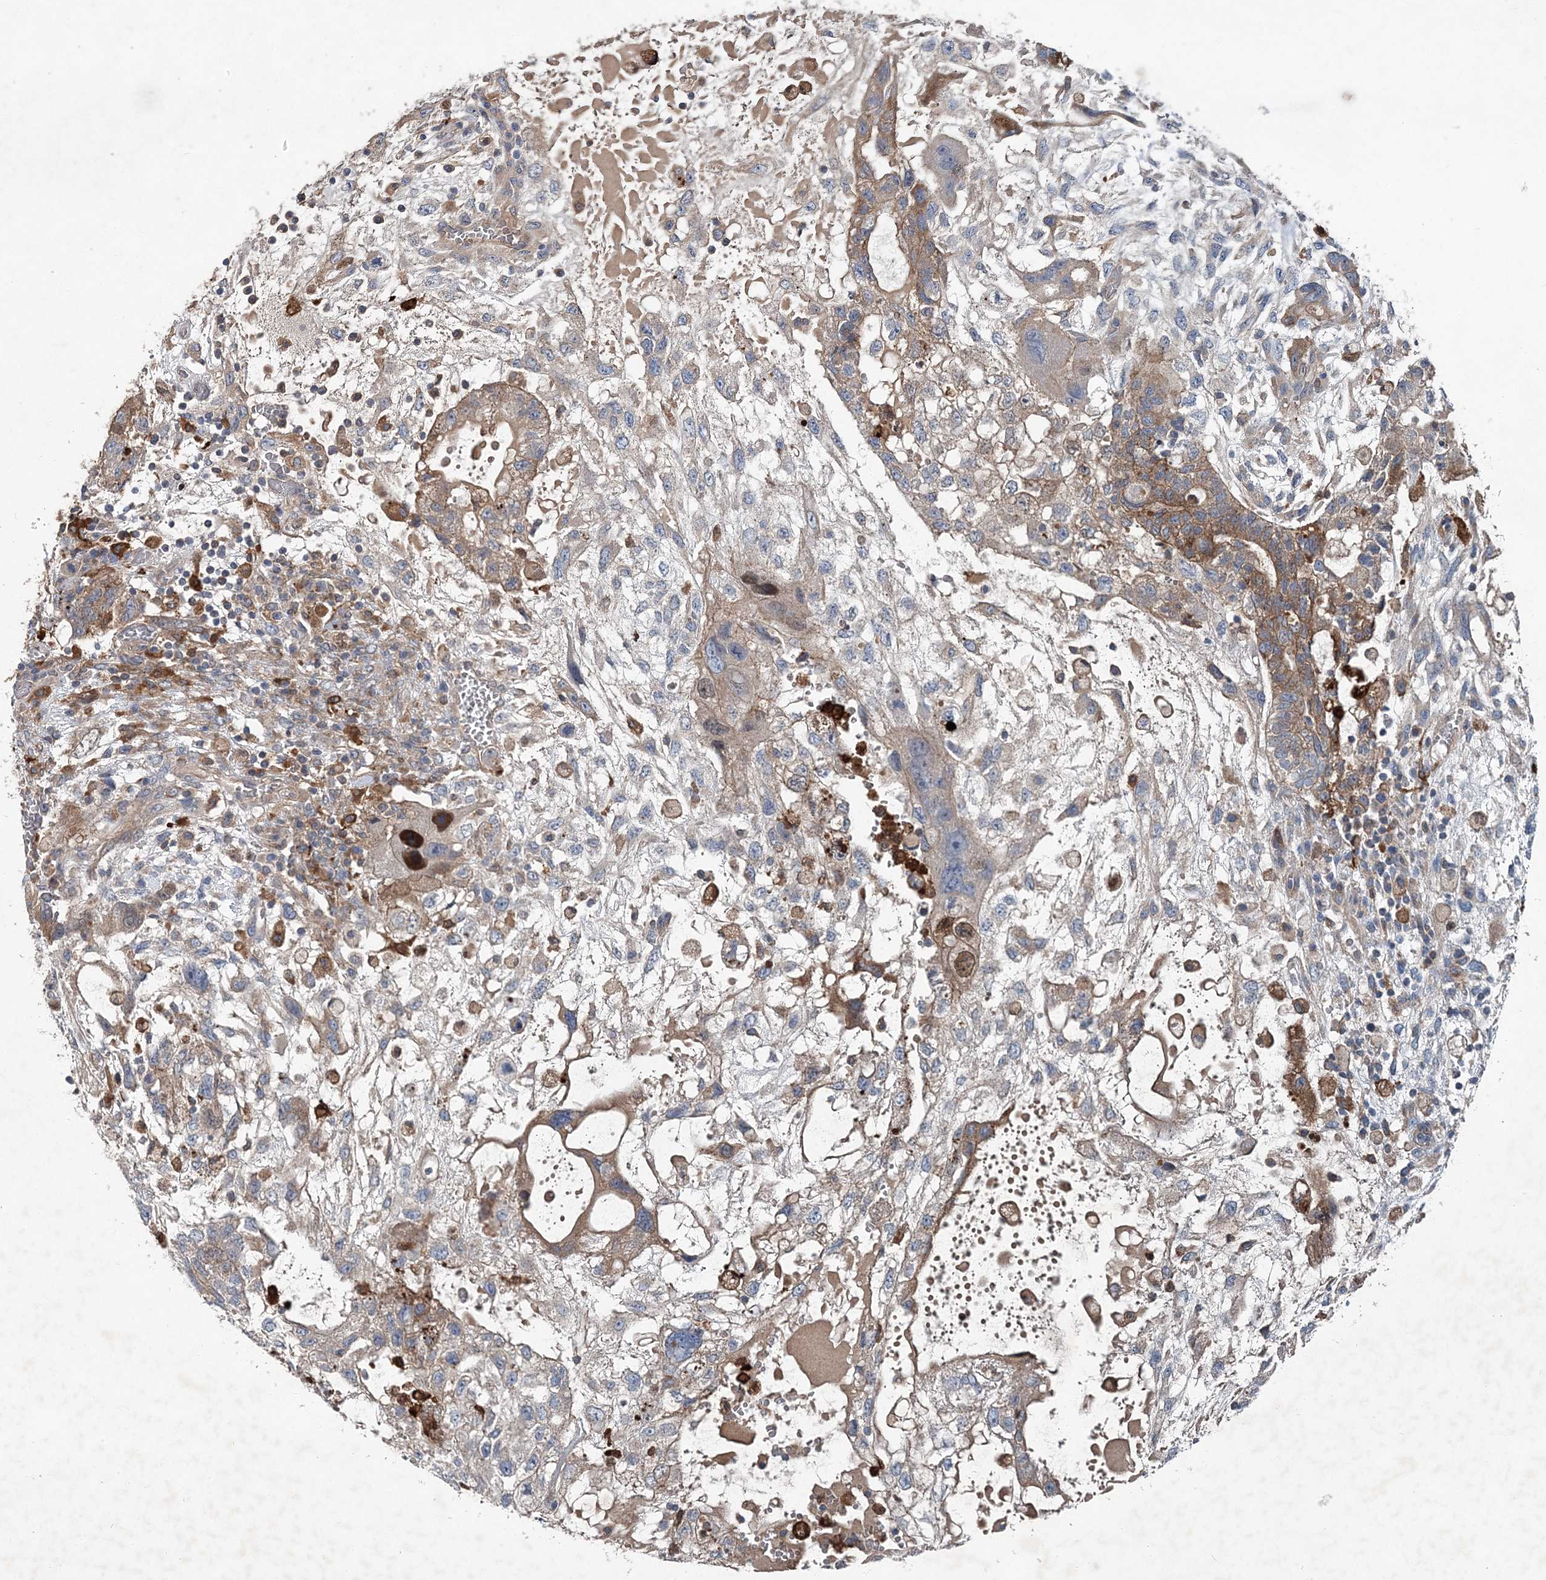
{"staining": {"intensity": "moderate", "quantity": "25%-75%", "location": "cytoplasmic/membranous"}, "tissue": "testis cancer", "cell_type": "Tumor cells", "image_type": "cancer", "snomed": [{"axis": "morphology", "description": "Carcinoma, Embryonal, NOS"}, {"axis": "topography", "description": "Testis"}], "caption": "This is a micrograph of immunohistochemistry (IHC) staining of testis embryonal carcinoma, which shows moderate staining in the cytoplasmic/membranous of tumor cells.", "gene": "SPOPL", "patient": {"sex": "male", "age": 36}}